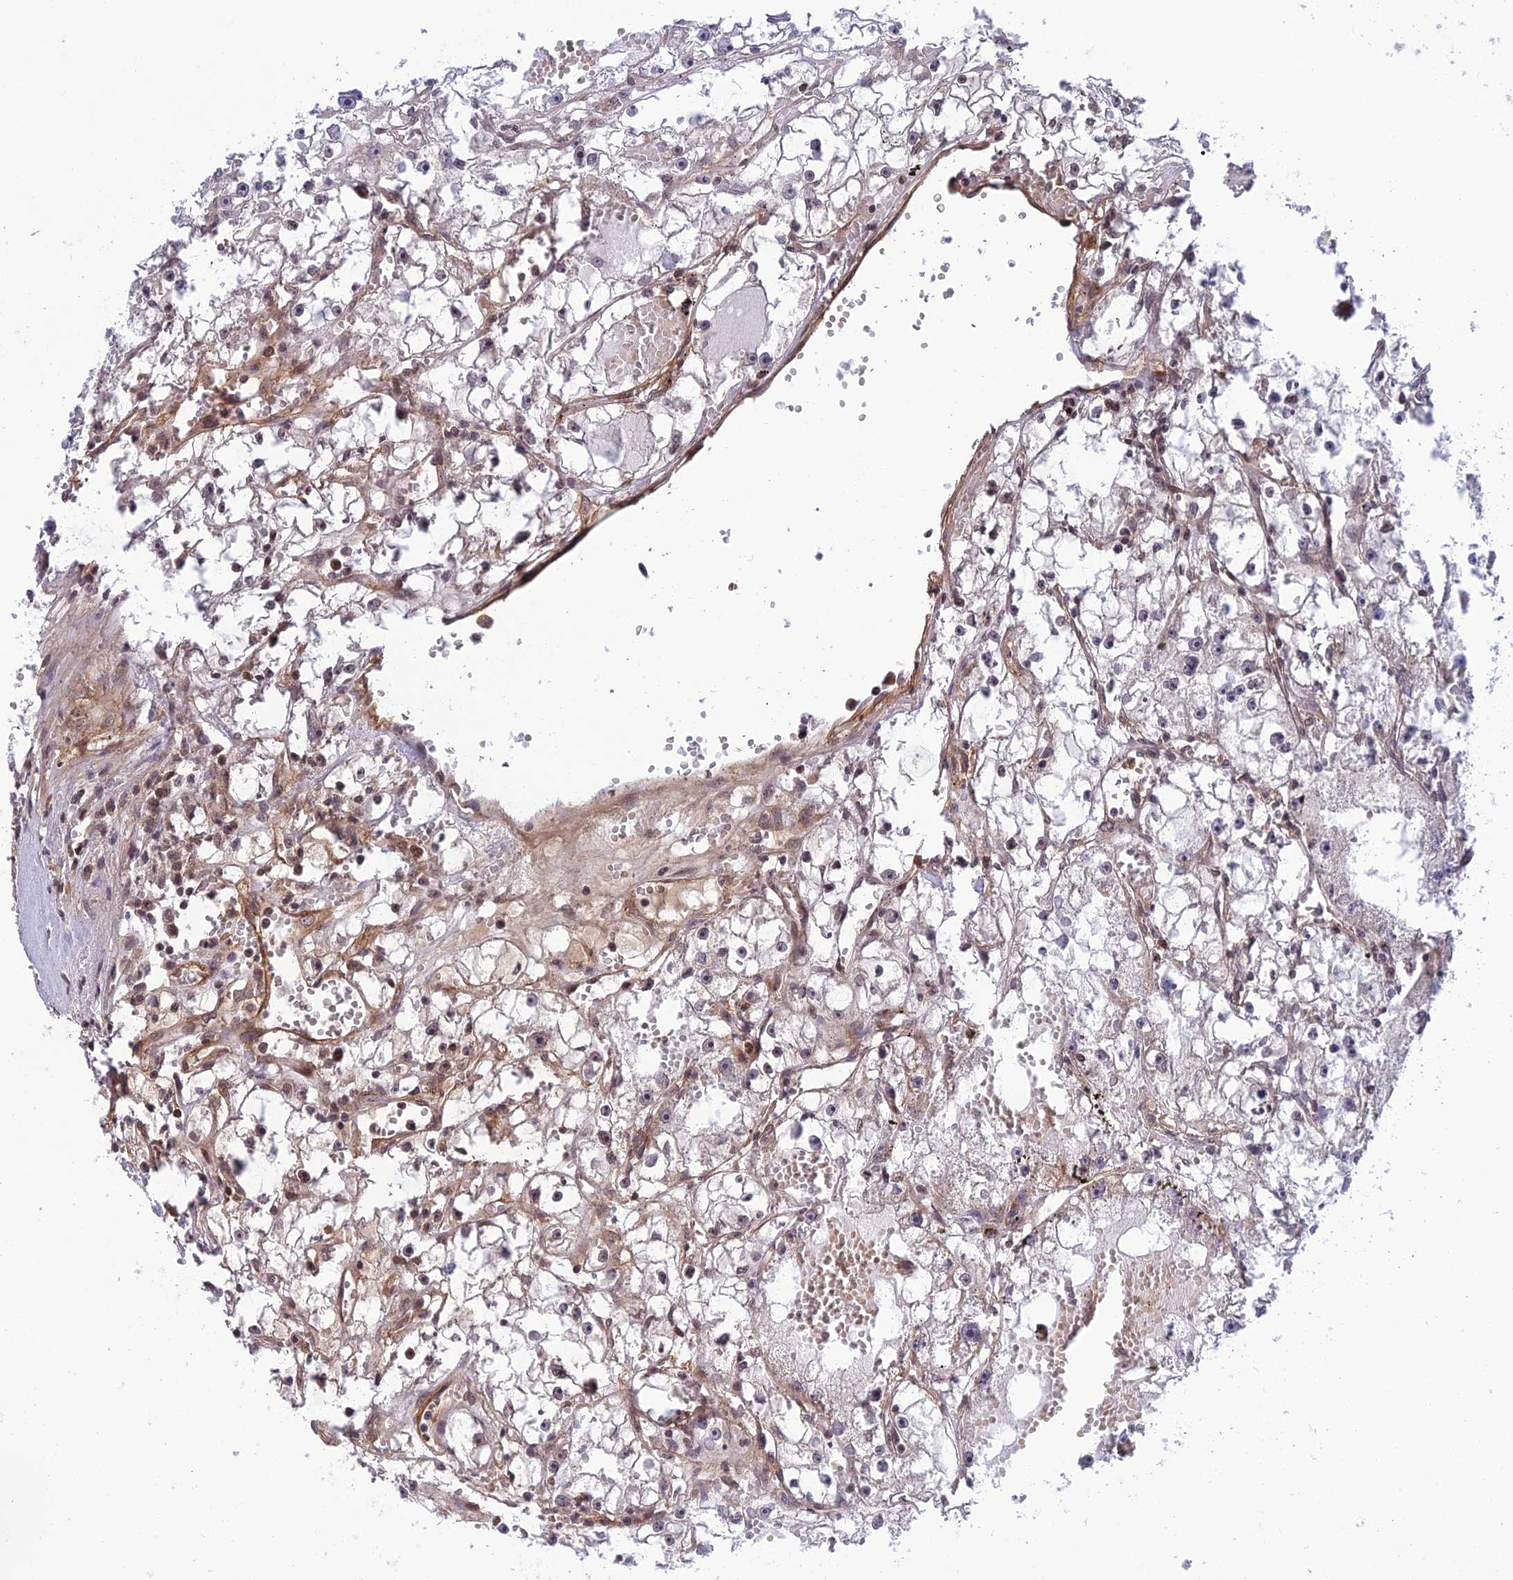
{"staining": {"intensity": "moderate", "quantity": "<25%", "location": "nuclear"}, "tissue": "renal cancer", "cell_type": "Tumor cells", "image_type": "cancer", "snomed": [{"axis": "morphology", "description": "Adenocarcinoma, NOS"}, {"axis": "topography", "description": "Kidney"}], "caption": "Immunohistochemical staining of renal adenocarcinoma exhibits low levels of moderate nuclear staining in approximately <25% of tumor cells. The protein of interest is shown in brown color, while the nuclei are stained blue.", "gene": "REXO1", "patient": {"sex": "male", "age": 56}}